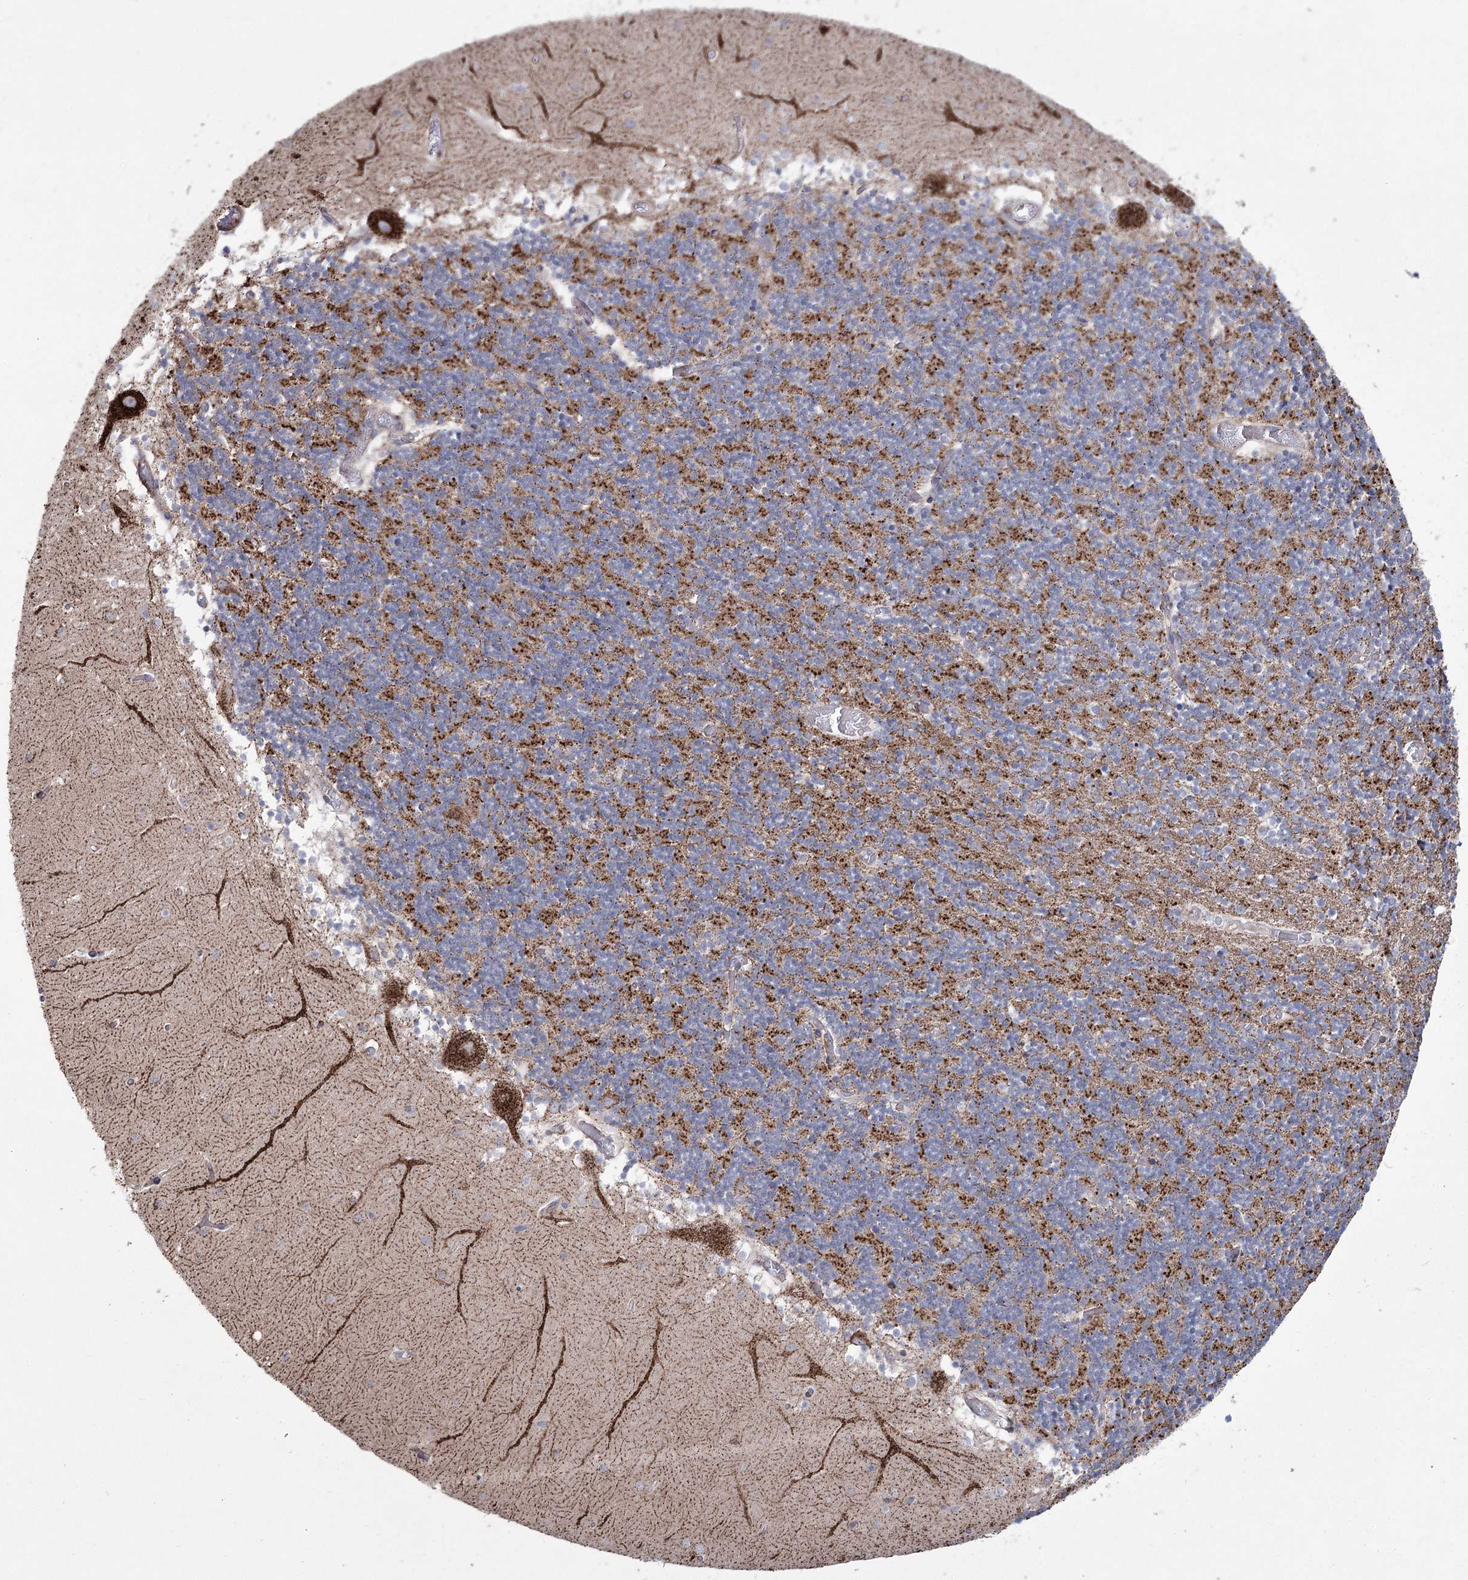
{"staining": {"intensity": "strong", "quantity": "25%-75%", "location": "cytoplasmic/membranous"}, "tissue": "cerebellum", "cell_type": "Cells in granular layer", "image_type": "normal", "snomed": [{"axis": "morphology", "description": "Normal tissue, NOS"}, {"axis": "topography", "description": "Cerebellum"}], "caption": "DAB immunohistochemical staining of normal human cerebellum shows strong cytoplasmic/membranous protein expression in approximately 25%-75% of cells in granular layer.", "gene": "ME3", "patient": {"sex": "female", "age": 28}}